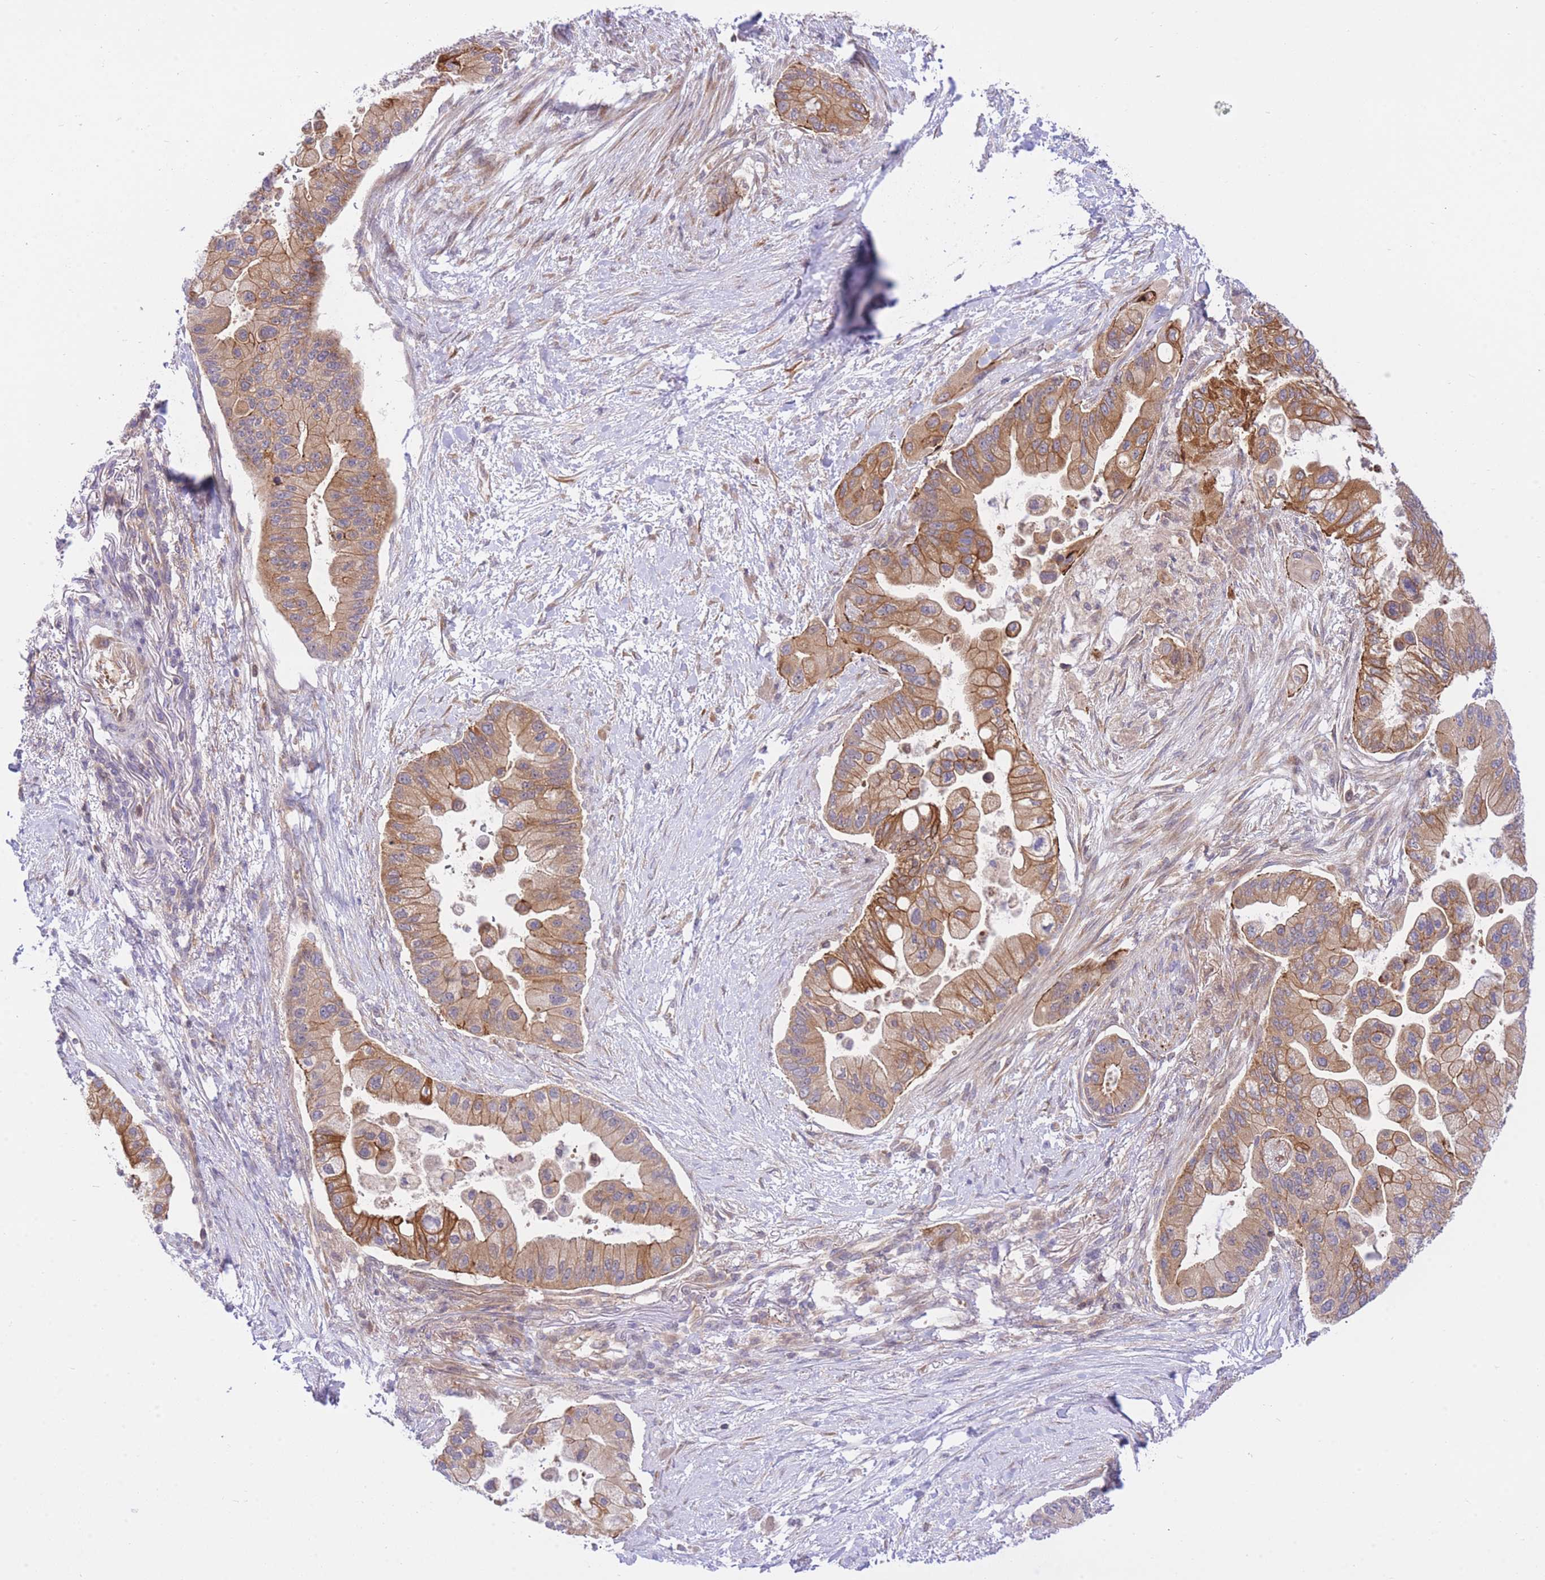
{"staining": {"intensity": "strong", "quantity": "25%-75%", "location": "cytoplasmic/membranous"}, "tissue": "pancreatic cancer", "cell_type": "Tumor cells", "image_type": "cancer", "snomed": [{"axis": "morphology", "description": "Adenocarcinoma, NOS"}, {"axis": "topography", "description": "Pancreas"}], "caption": "DAB (3,3'-diaminobenzidine) immunohistochemical staining of pancreatic cancer reveals strong cytoplasmic/membranous protein staining in about 25%-75% of tumor cells.", "gene": "EIF2B2", "patient": {"sex": "male", "age": 57}}